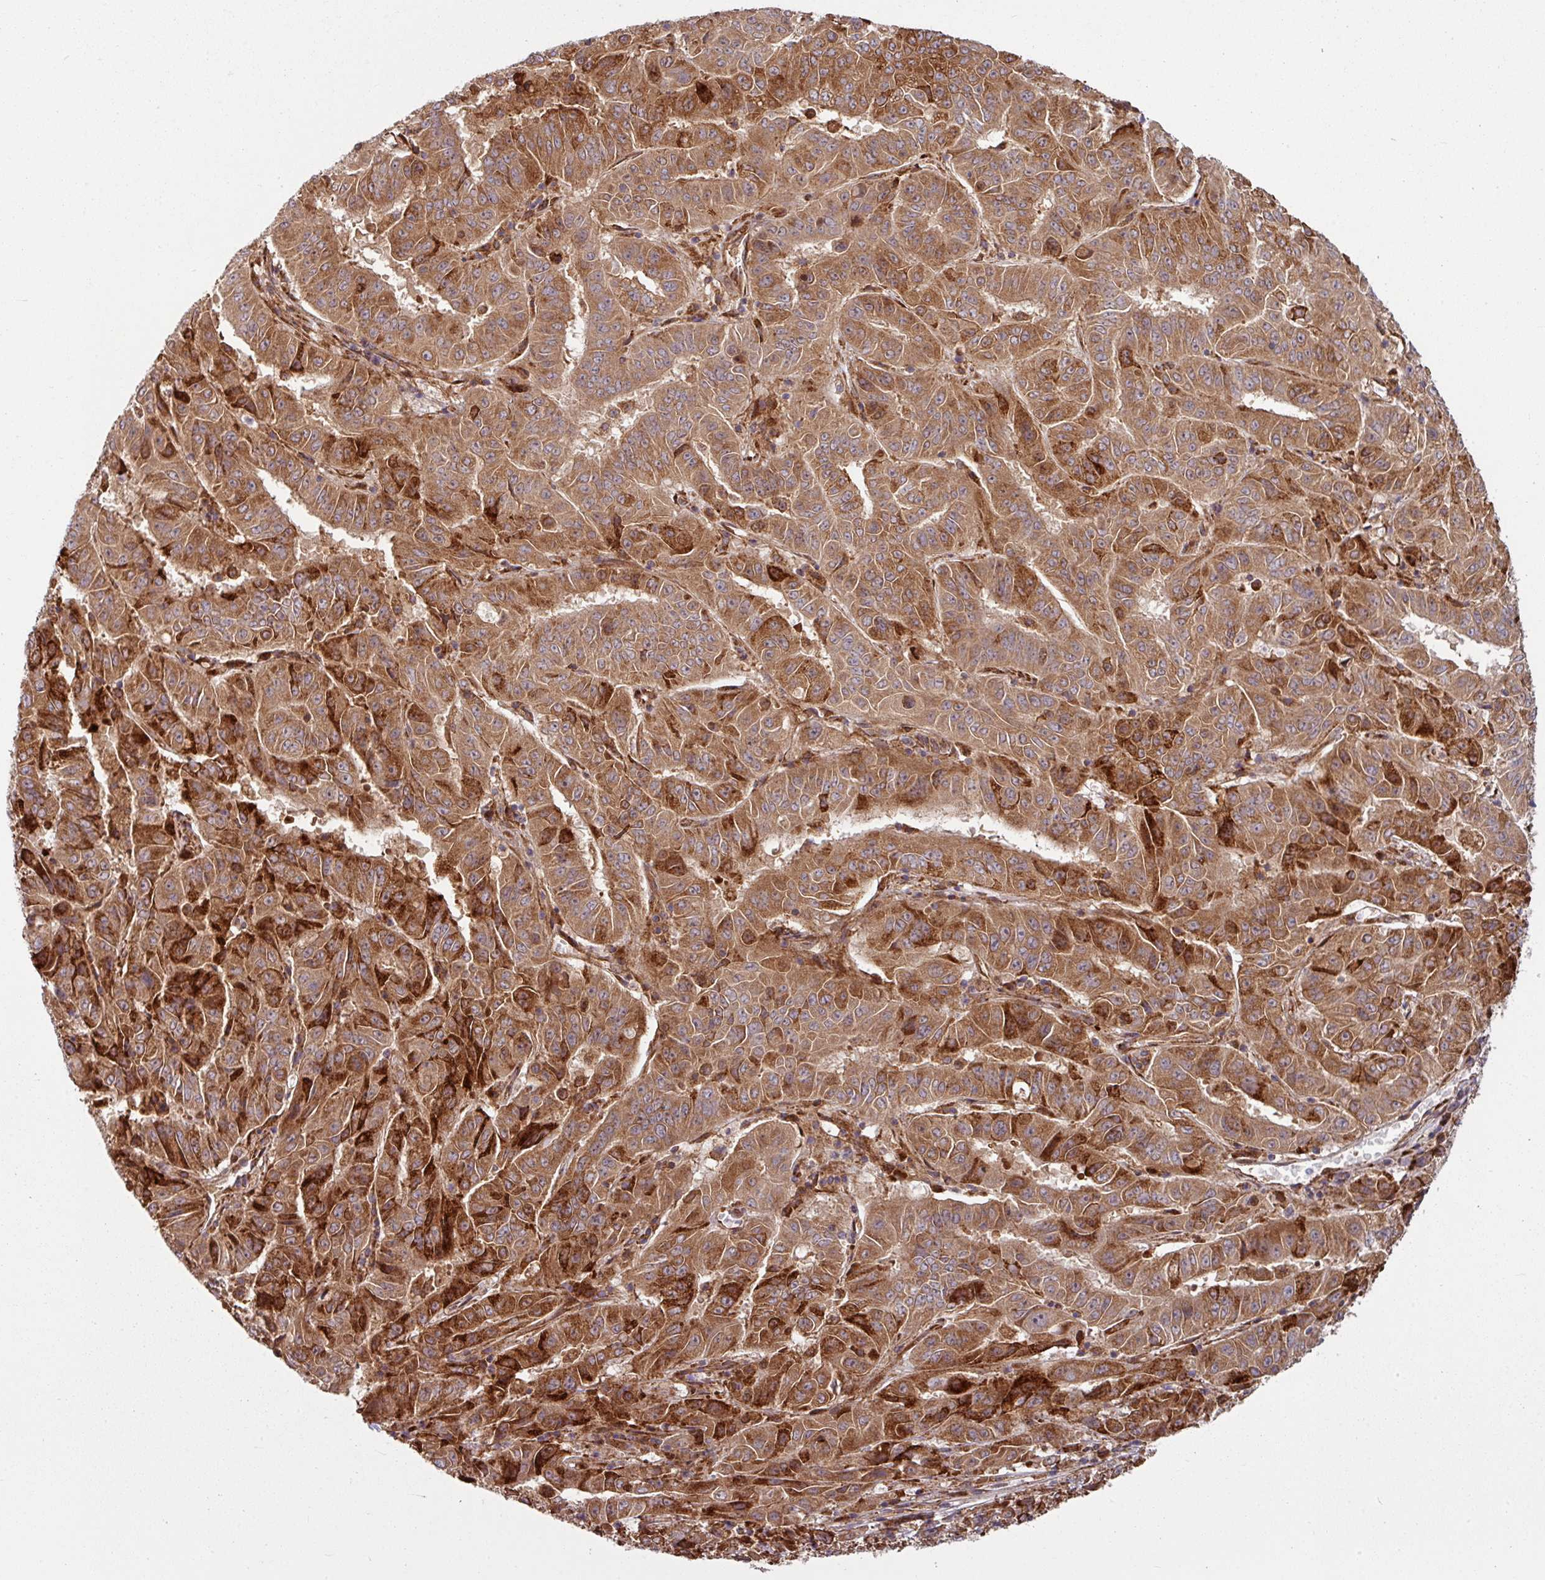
{"staining": {"intensity": "strong", "quantity": ">75%", "location": "cytoplasmic/membranous"}, "tissue": "pancreatic cancer", "cell_type": "Tumor cells", "image_type": "cancer", "snomed": [{"axis": "morphology", "description": "Adenocarcinoma, NOS"}, {"axis": "topography", "description": "Pancreas"}], "caption": "Immunohistochemistry of pancreatic cancer shows high levels of strong cytoplasmic/membranous expression in approximately >75% of tumor cells.", "gene": "RAB5A", "patient": {"sex": "male", "age": 63}}